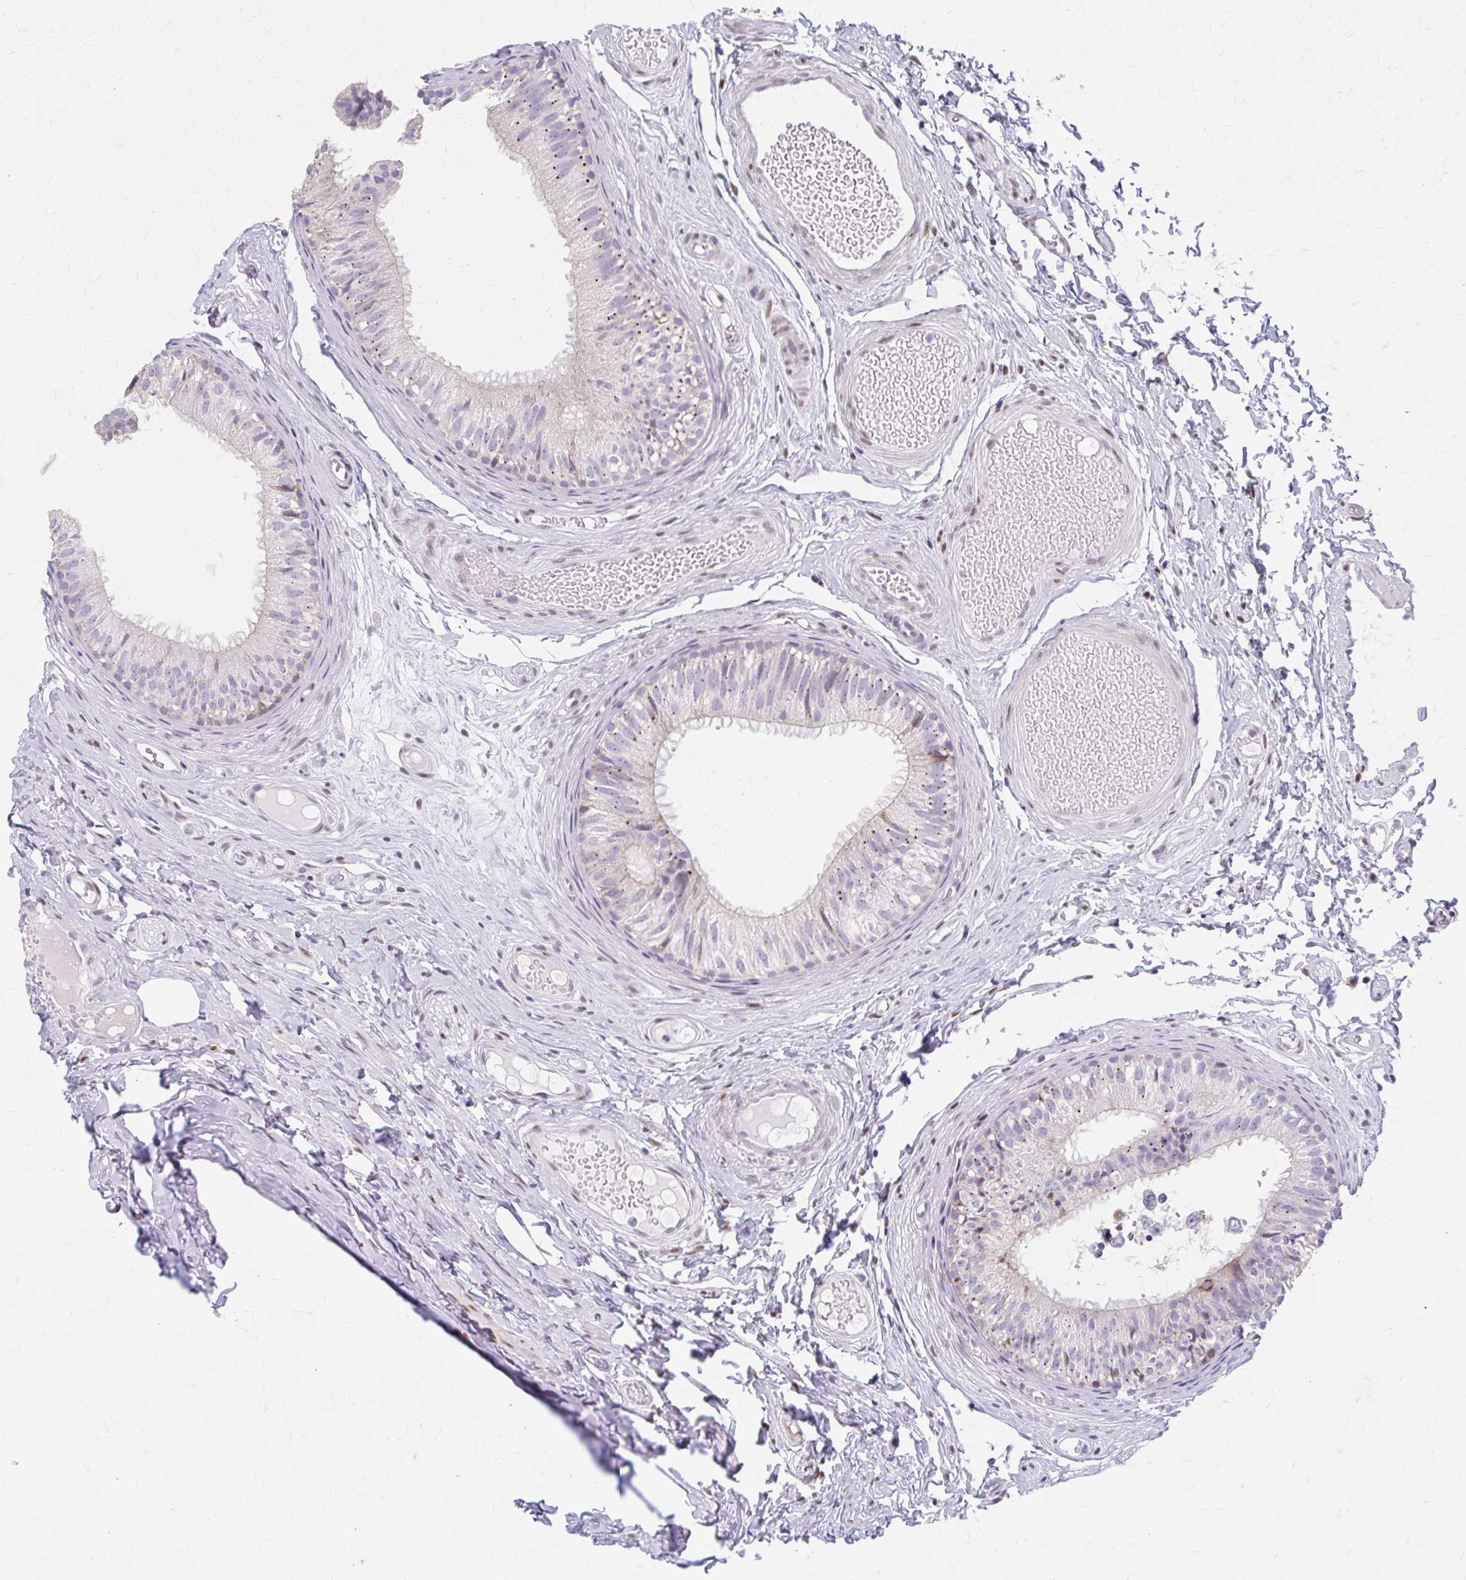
{"staining": {"intensity": "weak", "quantity": "<25%", "location": "cytoplasmic/membranous"}, "tissue": "epididymis", "cell_type": "Glandular cells", "image_type": "normal", "snomed": [{"axis": "morphology", "description": "Normal tissue, NOS"}, {"axis": "morphology", "description": "Seminoma, NOS"}, {"axis": "topography", "description": "Testis"}, {"axis": "topography", "description": "Epididymis"}], "caption": "IHC of unremarkable human epididymis displays no staining in glandular cells. (Stains: DAB (3,3'-diaminobenzidine) immunohistochemistry with hematoxylin counter stain, Microscopy: brightfield microscopy at high magnification).", "gene": "BEAN1", "patient": {"sex": "male", "age": 34}}